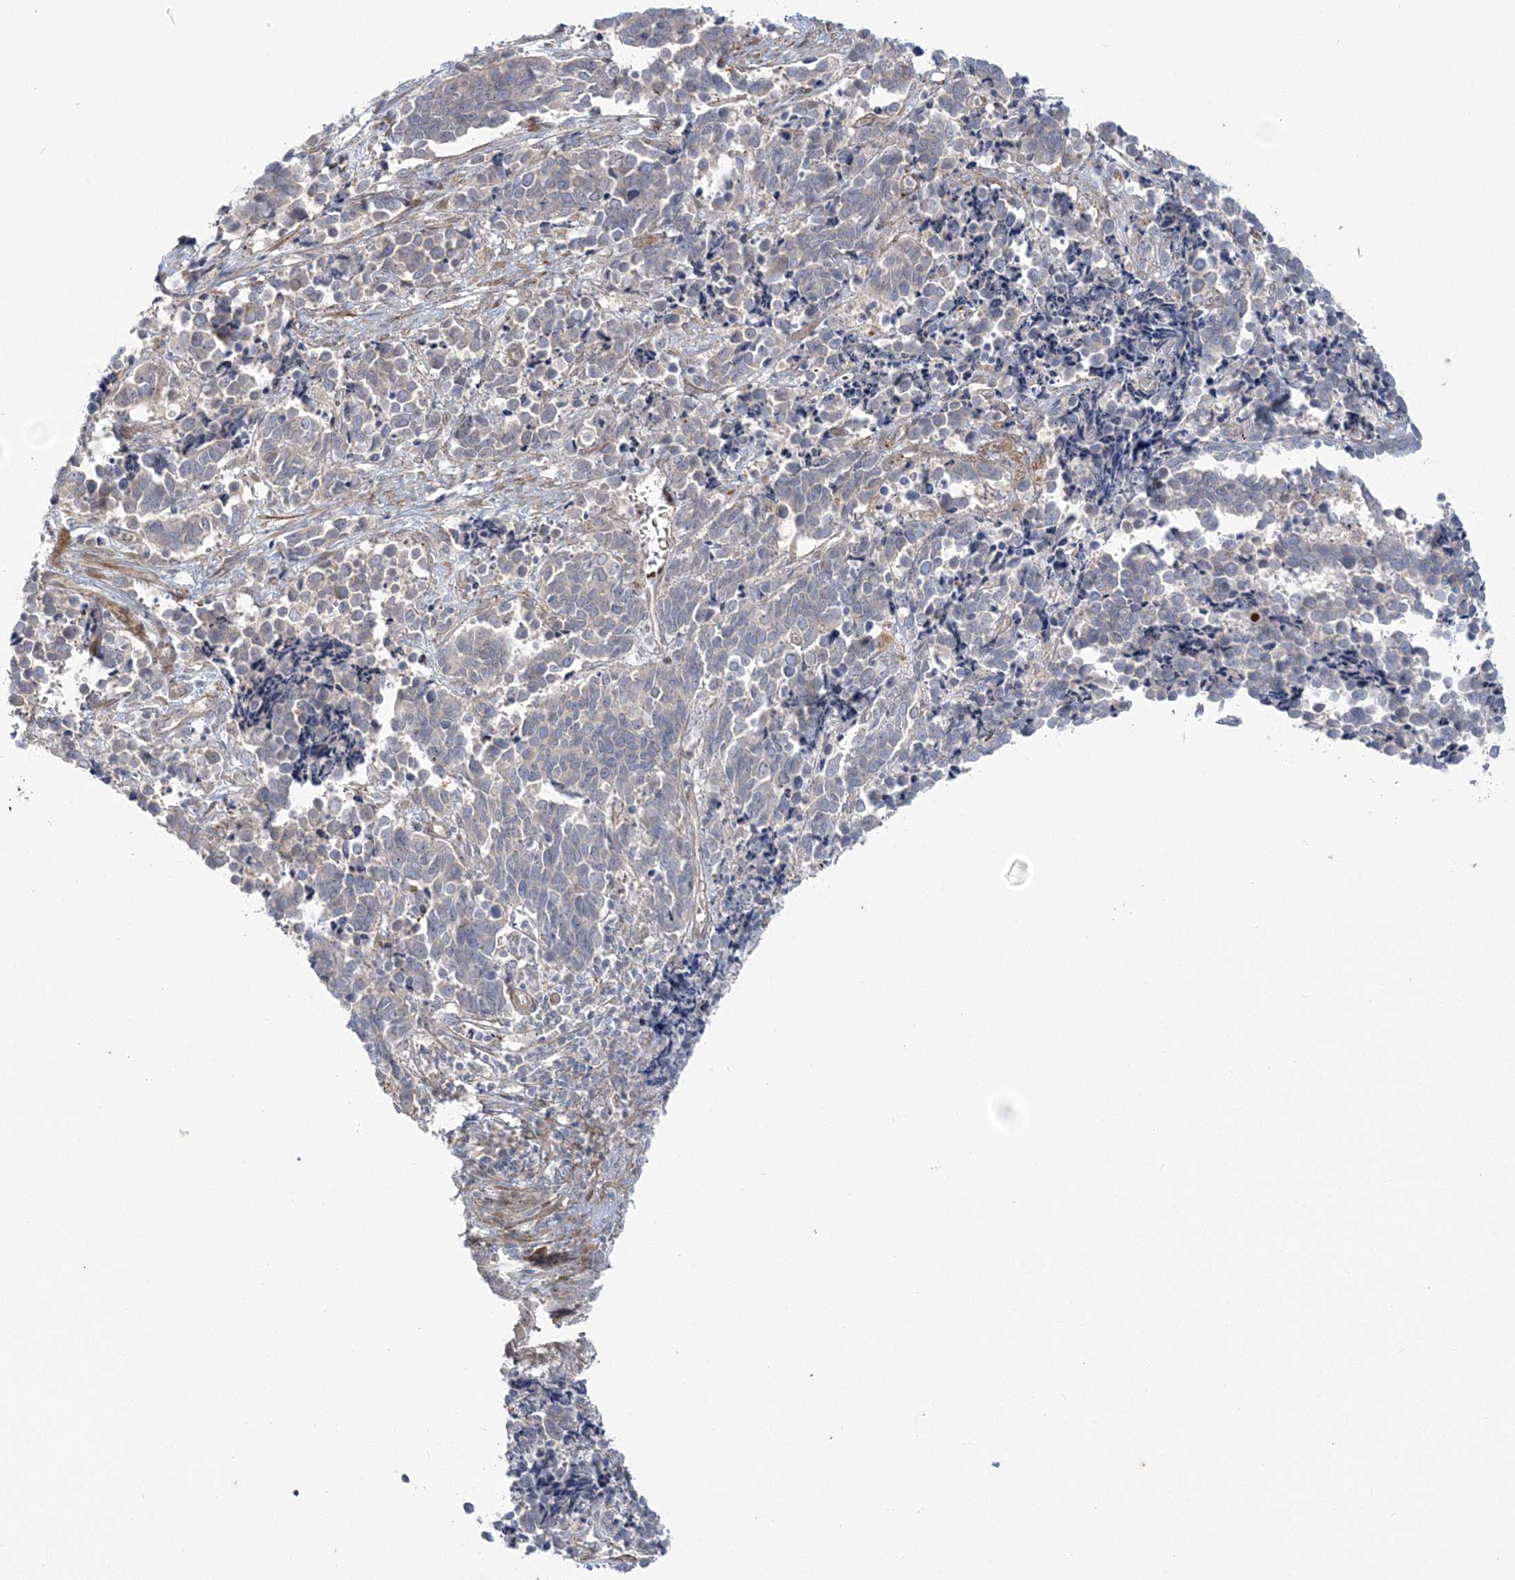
{"staining": {"intensity": "negative", "quantity": "none", "location": "none"}, "tissue": "cervical cancer", "cell_type": "Tumor cells", "image_type": "cancer", "snomed": [{"axis": "morphology", "description": "Normal tissue, NOS"}, {"axis": "morphology", "description": "Squamous cell carcinoma, NOS"}, {"axis": "topography", "description": "Cervix"}], "caption": "Tumor cells show no significant protein staining in cervical cancer. (IHC, brightfield microscopy, high magnification).", "gene": "NUDT9", "patient": {"sex": "female", "age": 35}}